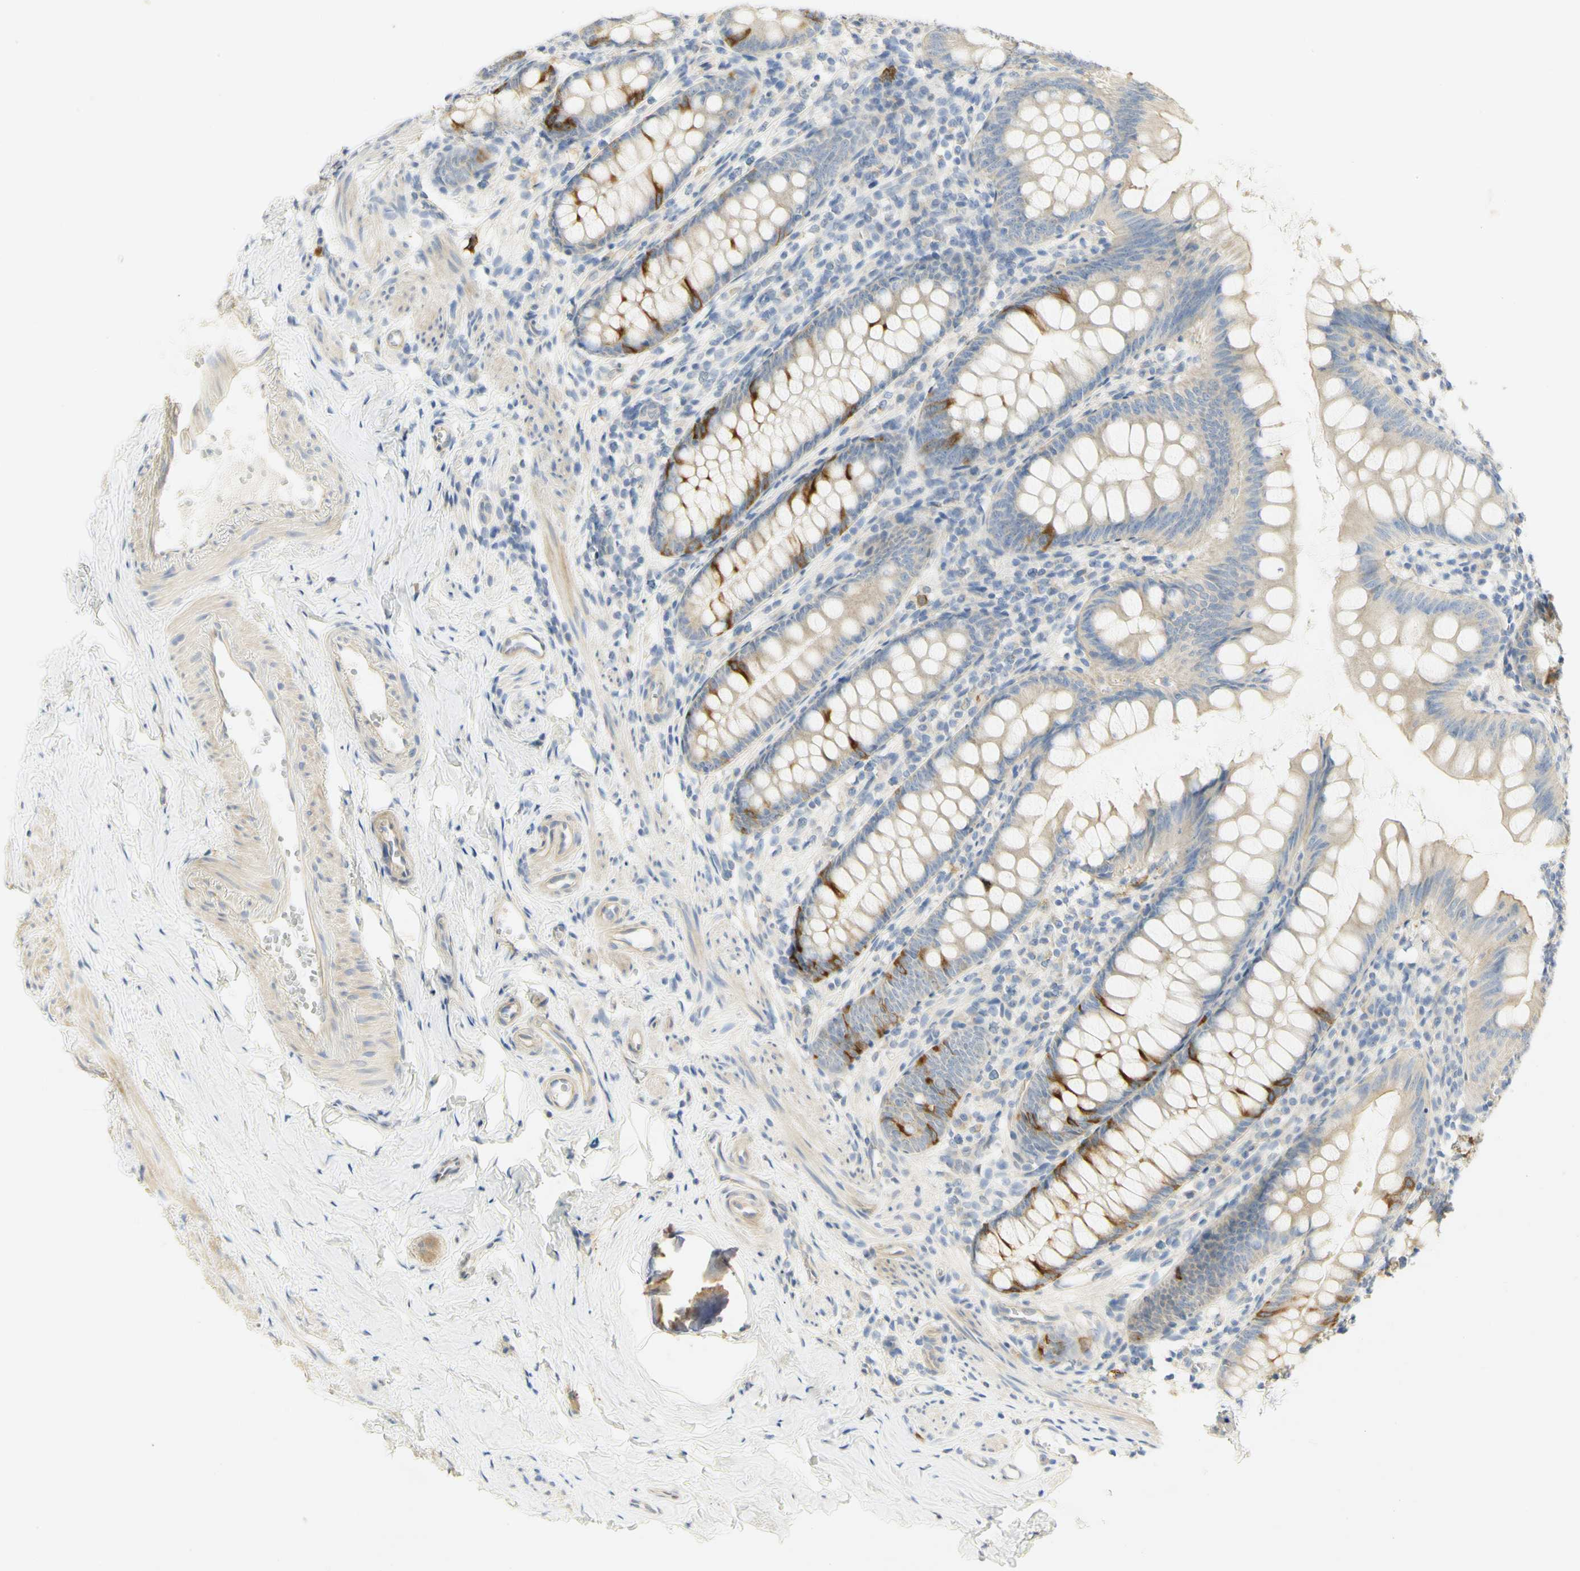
{"staining": {"intensity": "strong", "quantity": "<25%", "location": "cytoplasmic/membranous"}, "tissue": "appendix", "cell_type": "Glandular cells", "image_type": "normal", "snomed": [{"axis": "morphology", "description": "Normal tissue, NOS"}, {"axis": "topography", "description": "Appendix"}], "caption": "Protein analysis of benign appendix demonstrates strong cytoplasmic/membranous expression in approximately <25% of glandular cells.", "gene": "KIF11", "patient": {"sex": "female", "age": 77}}